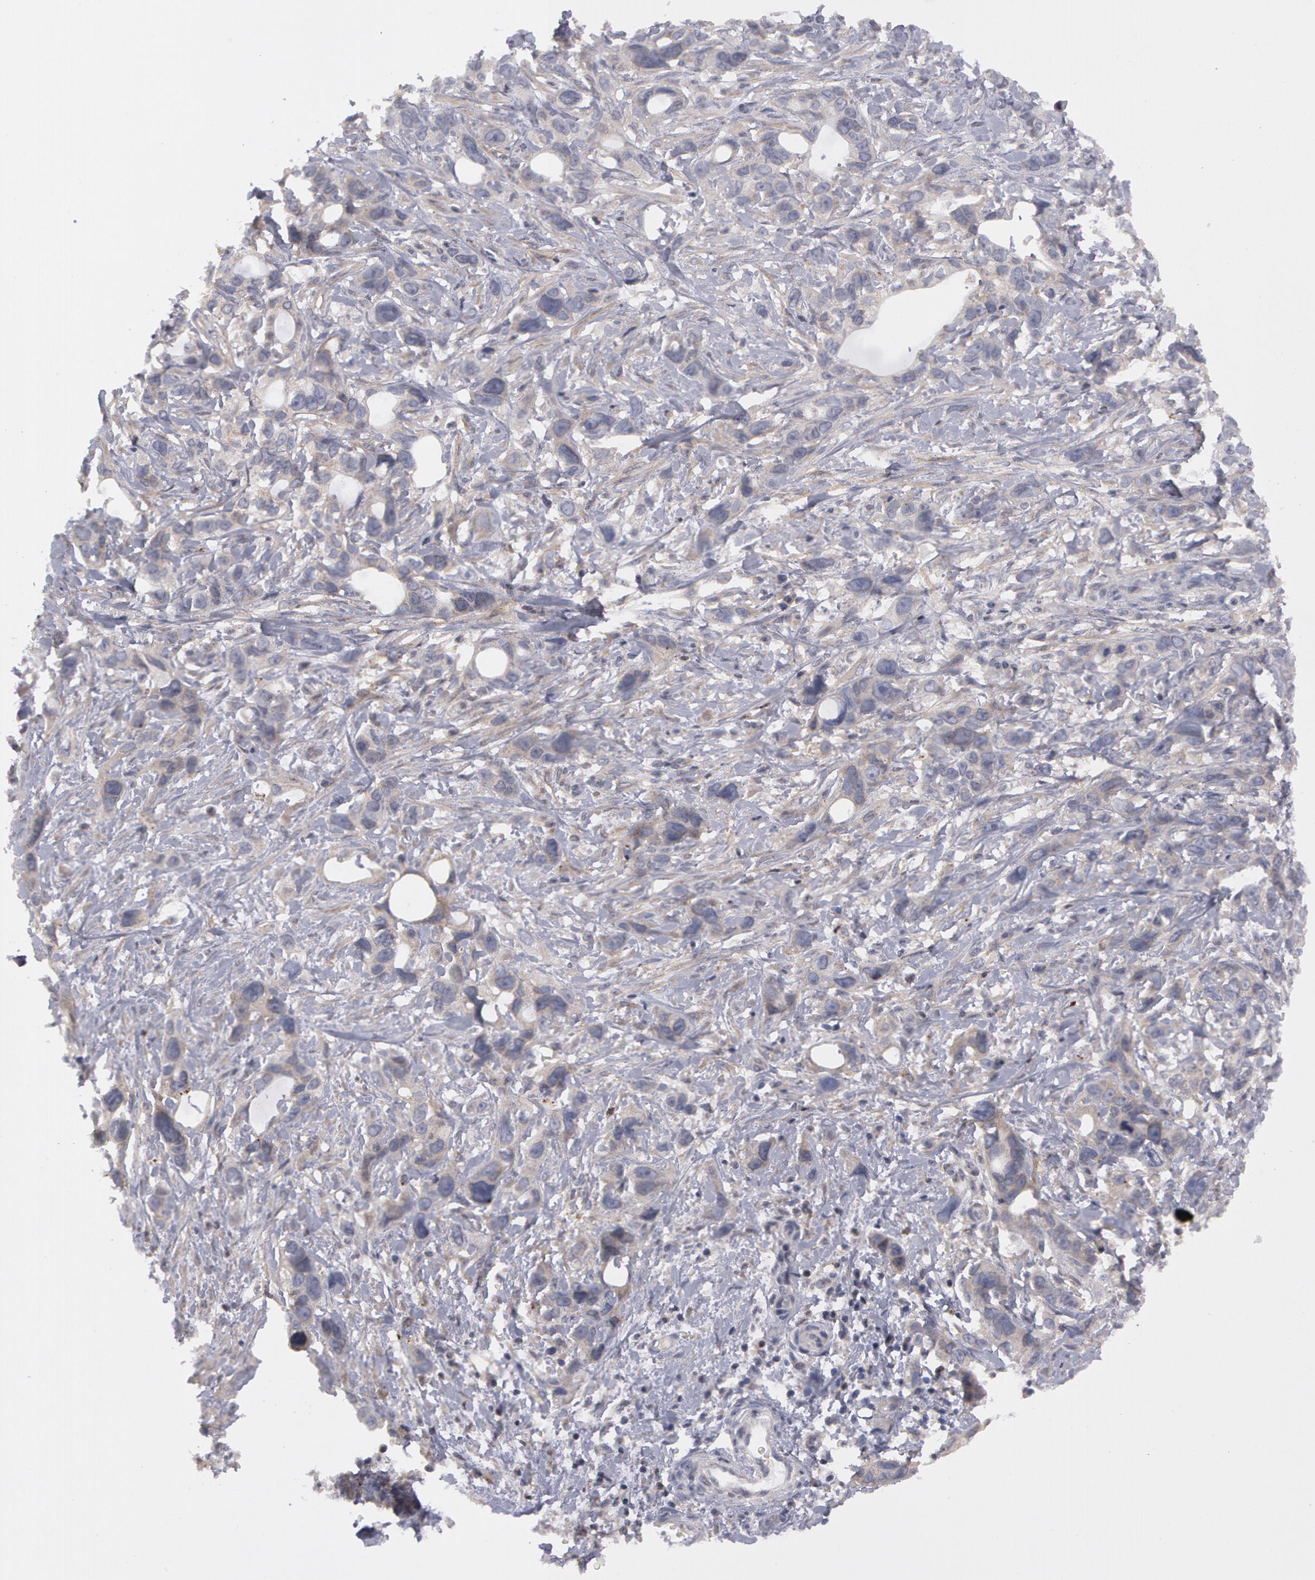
{"staining": {"intensity": "negative", "quantity": "none", "location": "none"}, "tissue": "stomach cancer", "cell_type": "Tumor cells", "image_type": "cancer", "snomed": [{"axis": "morphology", "description": "Adenocarcinoma, NOS"}, {"axis": "topography", "description": "Stomach, upper"}], "caption": "Micrograph shows no protein expression in tumor cells of stomach cancer (adenocarcinoma) tissue.", "gene": "ERBB2", "patient": {"sex": "male", "age": 47}}